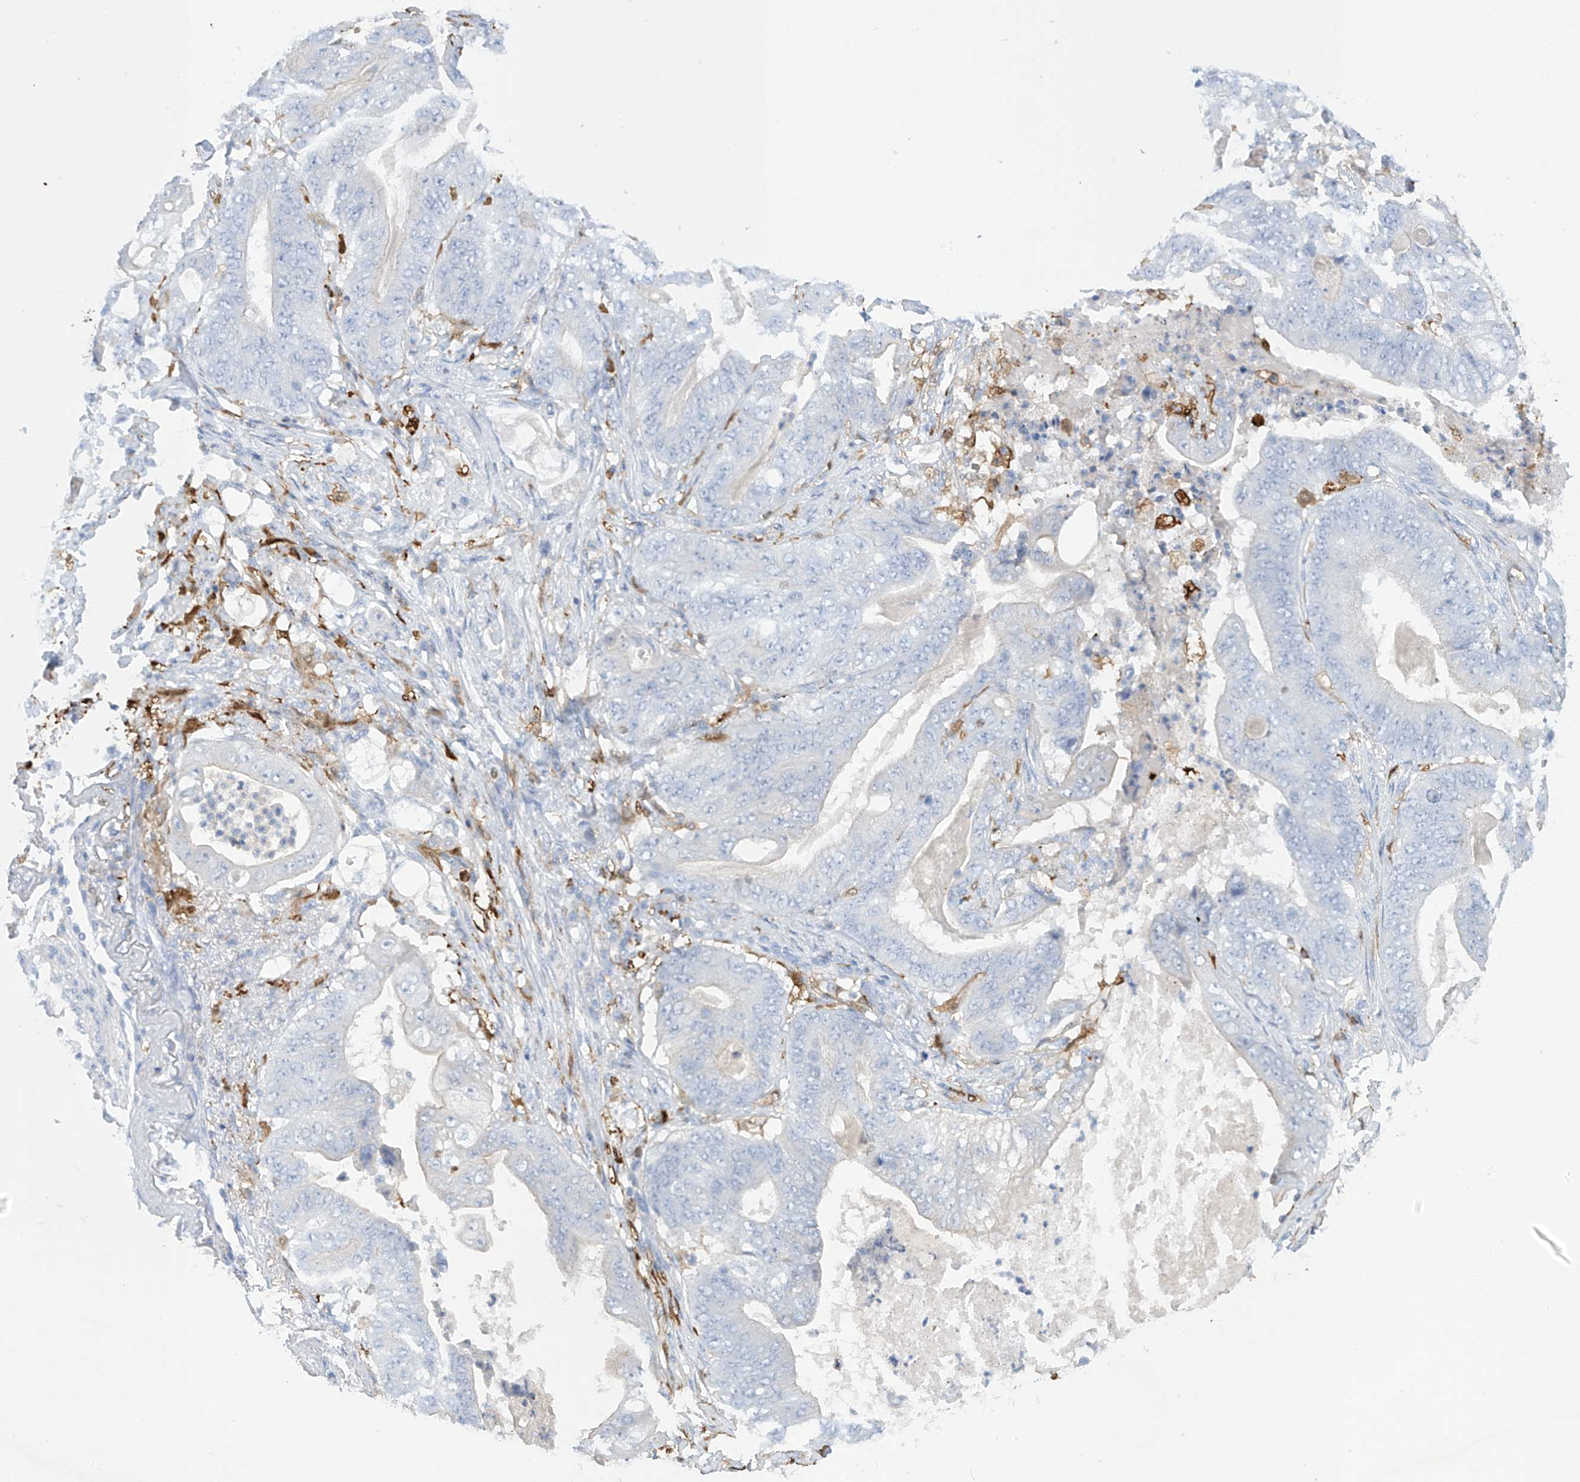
{"staining": {"intensity": "negative", "quantity": "none", "location": "none"}, "tissue": "stomach cancer", "cell_type": "Tumor cells", "image_type": "cancer", "snomed": [{"axis": "morphology", "description": "Adenocarcinoma, NOS"}, {"axis": "topography", "description": "Stomach"}], "caption": "A photomicrograph of stomach cancer stained for a protein shows no brown staining in tumor cells.", "gene": "TRMT2B", "patient": {"sex": "female", "age": 73}}